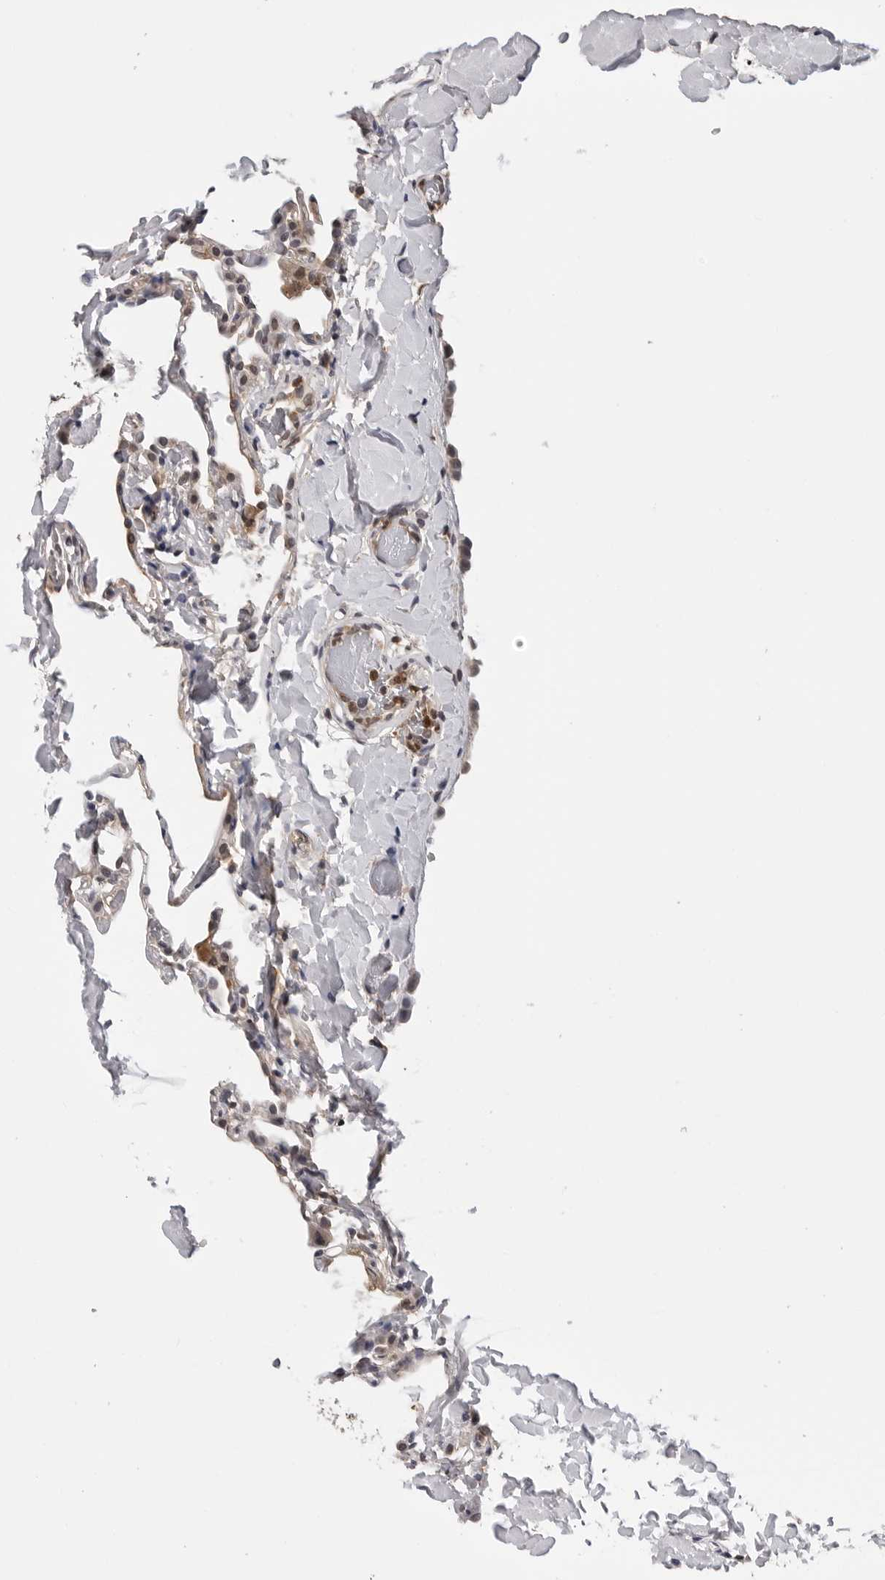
{"staining": {"intensity": "weak", "quantity": "<25%", "location": "cytoplasmic/membranous"}, "tissue": "lung", "cell_type": "Alveolar cells", "image_type": "normal", "snomed": [{"axis": "morphology", "description": "Normal tissue, NOS"}, {"axis": "topography", "description": "Lung"}], "caption": "An IHC photomicrograph of benign lung is shown. There is no staining in alveolar cells of lung.", "gene": "TRMT13", "patient": {"sex": "male", "age": 20}}